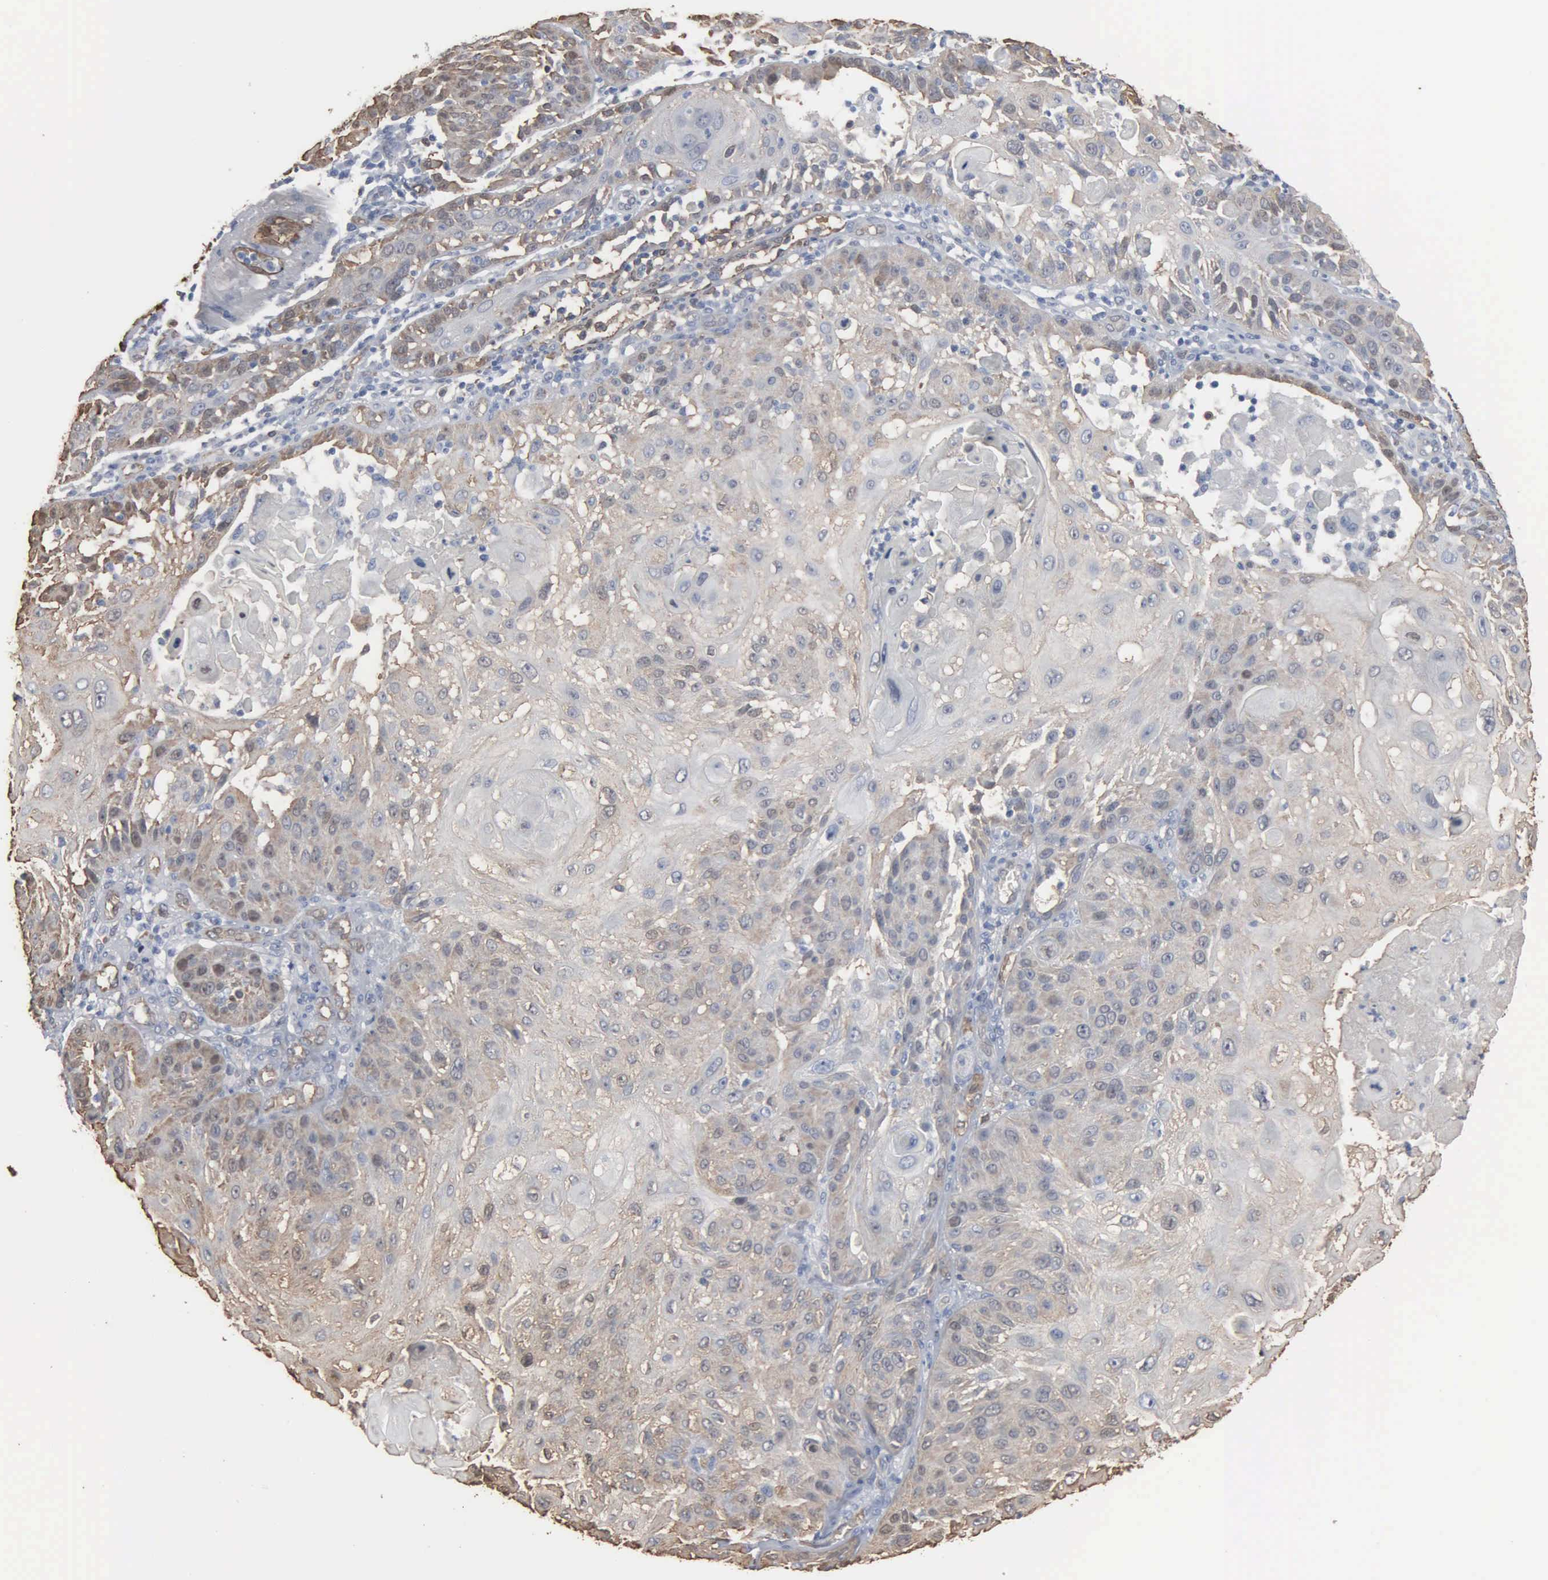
{"staining": {"intensity": "weak", "quantity": "25%-75%", "location": "cytoplasmic/membranous"}, "tissue": "skin cancer", "cell_type": "Tumor cells", "image_type": "cancer", "snomed": [{"axis": "morphology", "description": "Squamous cell carcinoma, NOS"}, {"axis": "topography", "description": "Skin"}], "caption": "A photomicrograph of squamous cell carcinoma (skin) stained for a protein reveals weak cytoplasmic/membranous brown staining in tumor cells.", "gene": "FSCN1", "patient": {"sex": "female", "age": 89}}